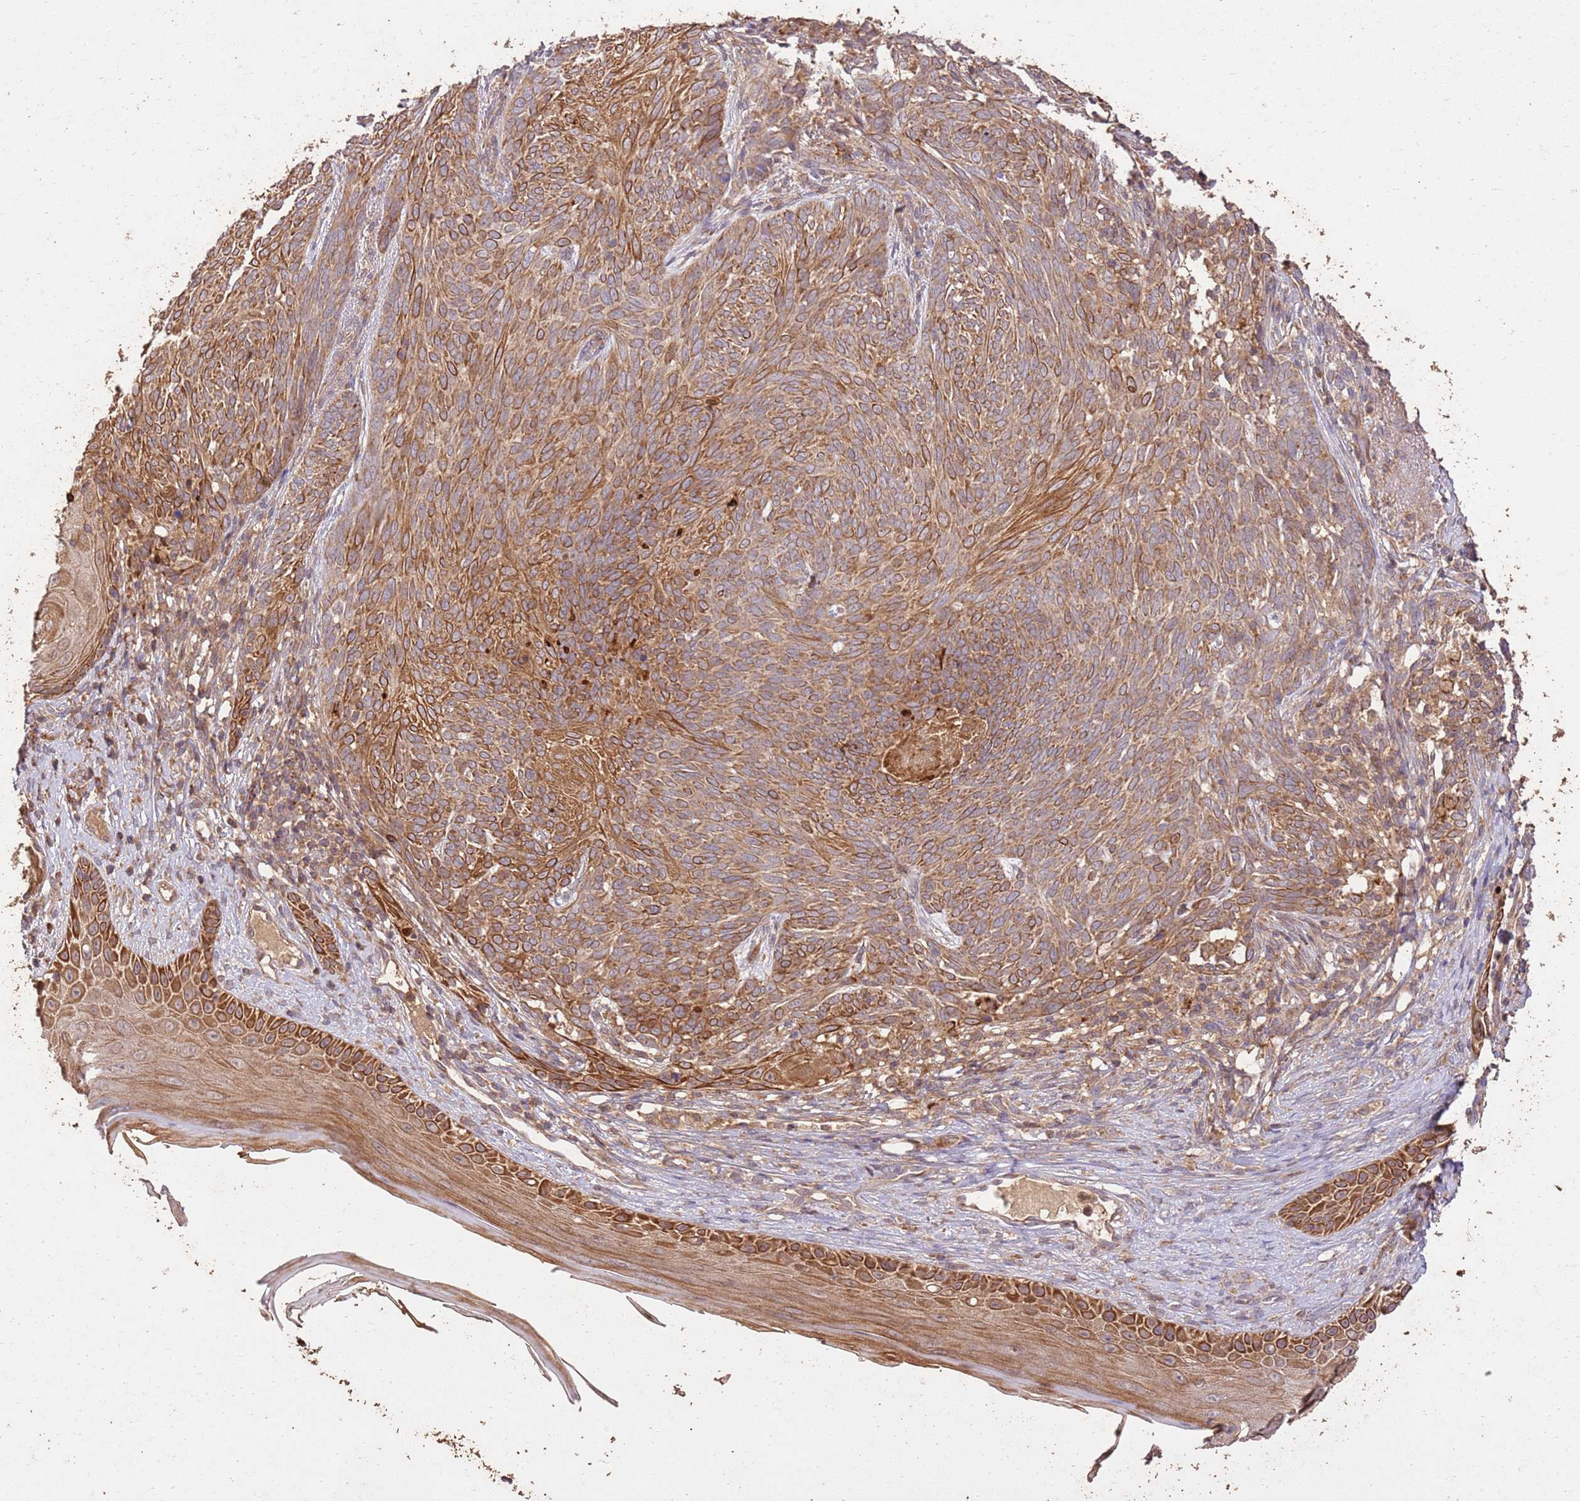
{"staining": {"intensity": "moderate", "quantity": ">75%", "location": "cytoplasmic/membranous"}, "tissue": "skin cancer", "cell_type": "Tumor cells", "image_type": "cancer", "snomed": [{"axis": "morphology", "description": "Basal cell carcinoma"}, {"axis": "topography", "description": "Skin"}], "caption": "Skin cancer stained for a protein (brown) demonstrates moderate cytoplasmic/membranous positive expression in approximately >75% of tumor cells.", "gene": "LRRC28", "patient": {"sex": "female", "age": 86}}